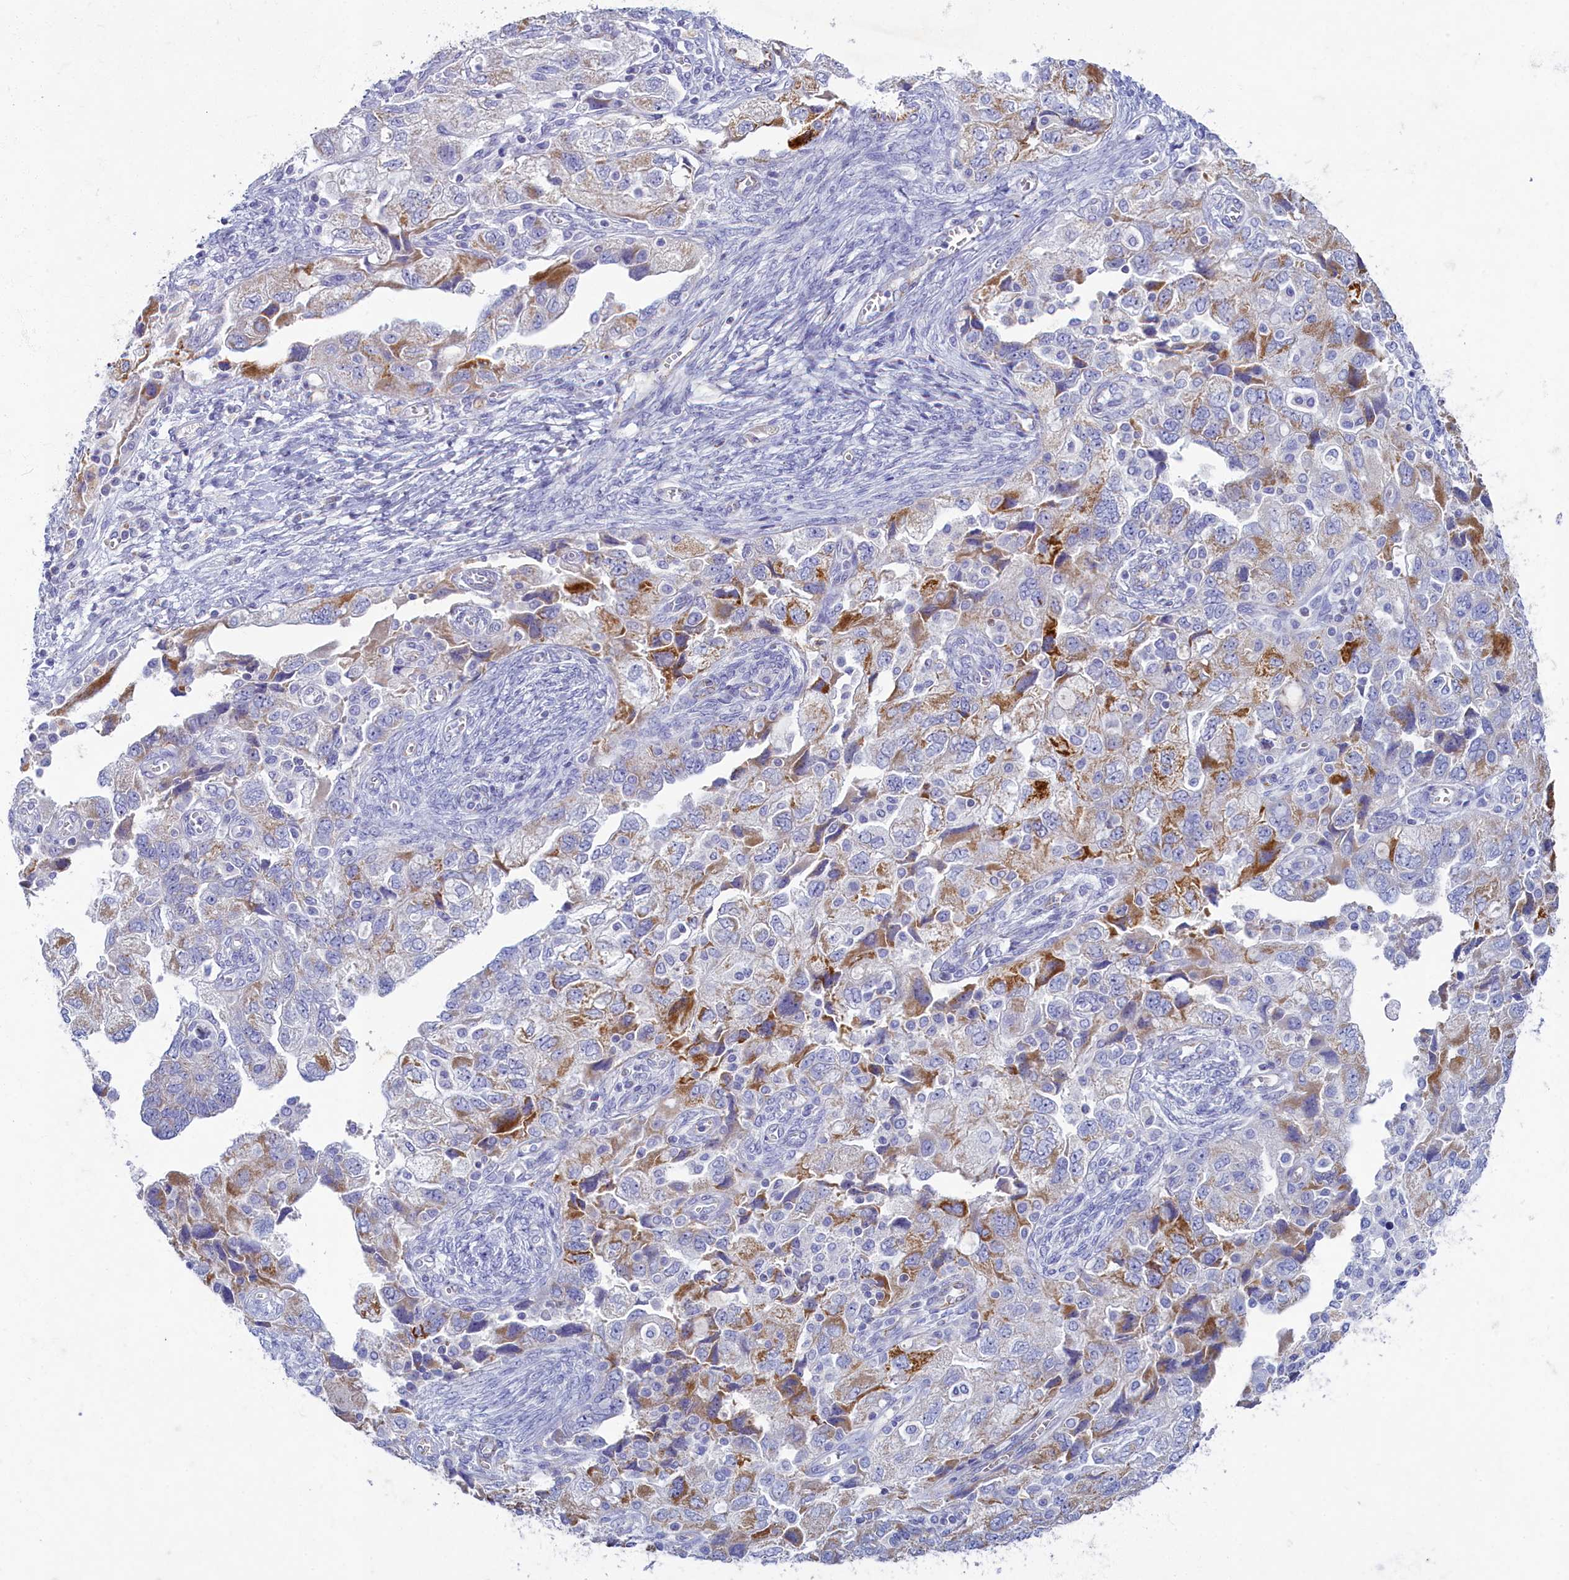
{"staining": {"intensity": "moderate", "quantity": "<25%", "location": "cytoplasmic/membranous"}, "tissue": "ovarian cancer", "cell_type": "Tumor cells", "image_type": "cancer", "snomed": [{"axis": "morphology", "description": "Carcinoma, NOS"}, {"axis": "morphology", "description": "Cystadenocarcinoma, serous, NOS"}, {"axis": "topography", "description": "Ovary"}], "caption": "This micrograph shows immunohistochemistry (IHC) staining of ovarian serous cystadenocarcinoma, with low moderate cytoplasmic/membranous staining in about <25% of tumor cells.", "gene": "OCIAD2", "patient": {"sex": "female", "age": 69}}